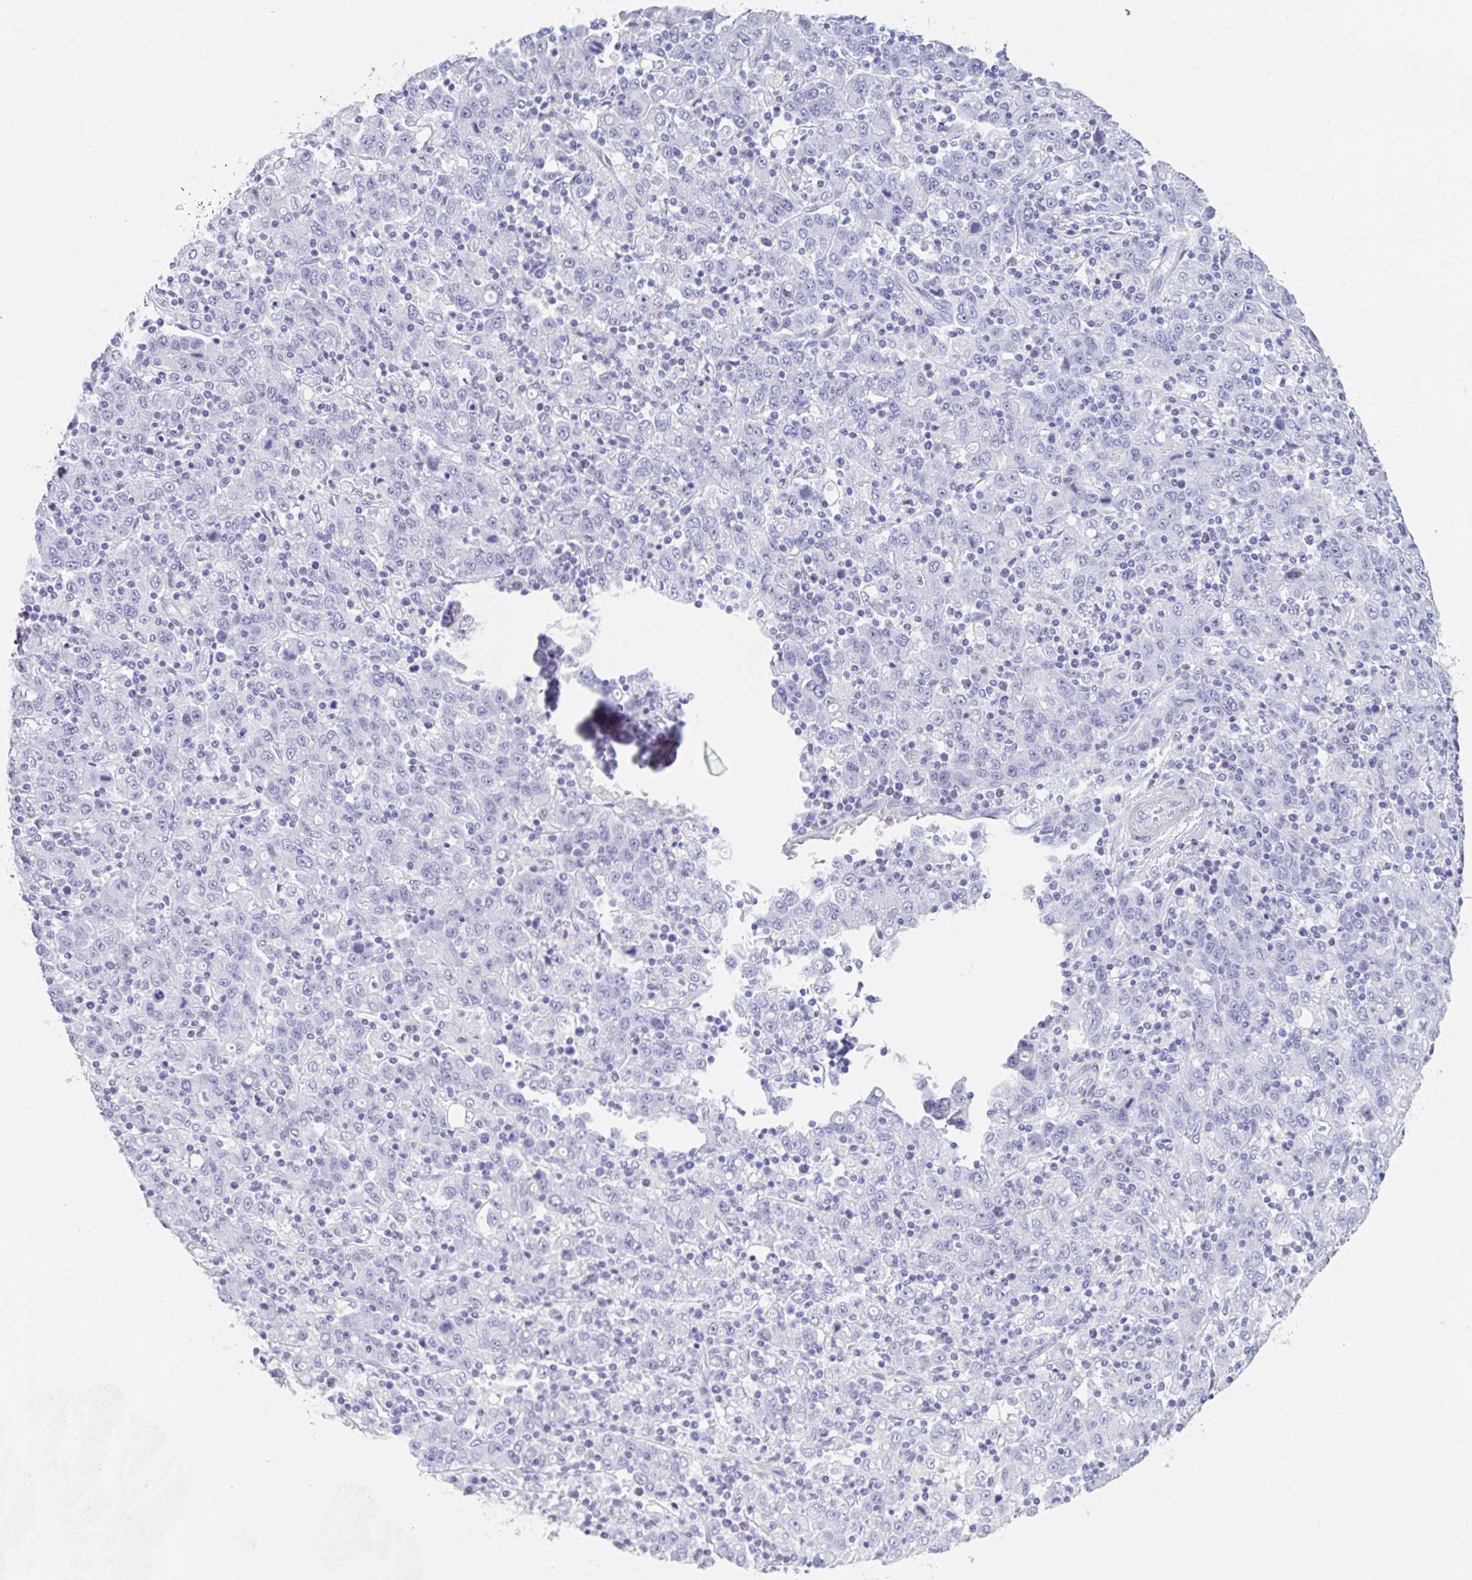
{"staining": {"intensity": "negative", "quantity": "none", "location": "none"}, "tissue": "stomach cancer", "cell_type": "Tumor cells", "image_type": "cancer", "snomed": [{"axis": "morphology", "description": "Adenocarcinoma, NOS"}, {"axis": "topography", "description": "Stomach, upper"}], "caption": "Immunohistochemical staining of stomach adenocarcinoma shows no significant staining in tumor cells.", "gene": "TAS2R41", "patient": {"sex": "male", "age": 69}}